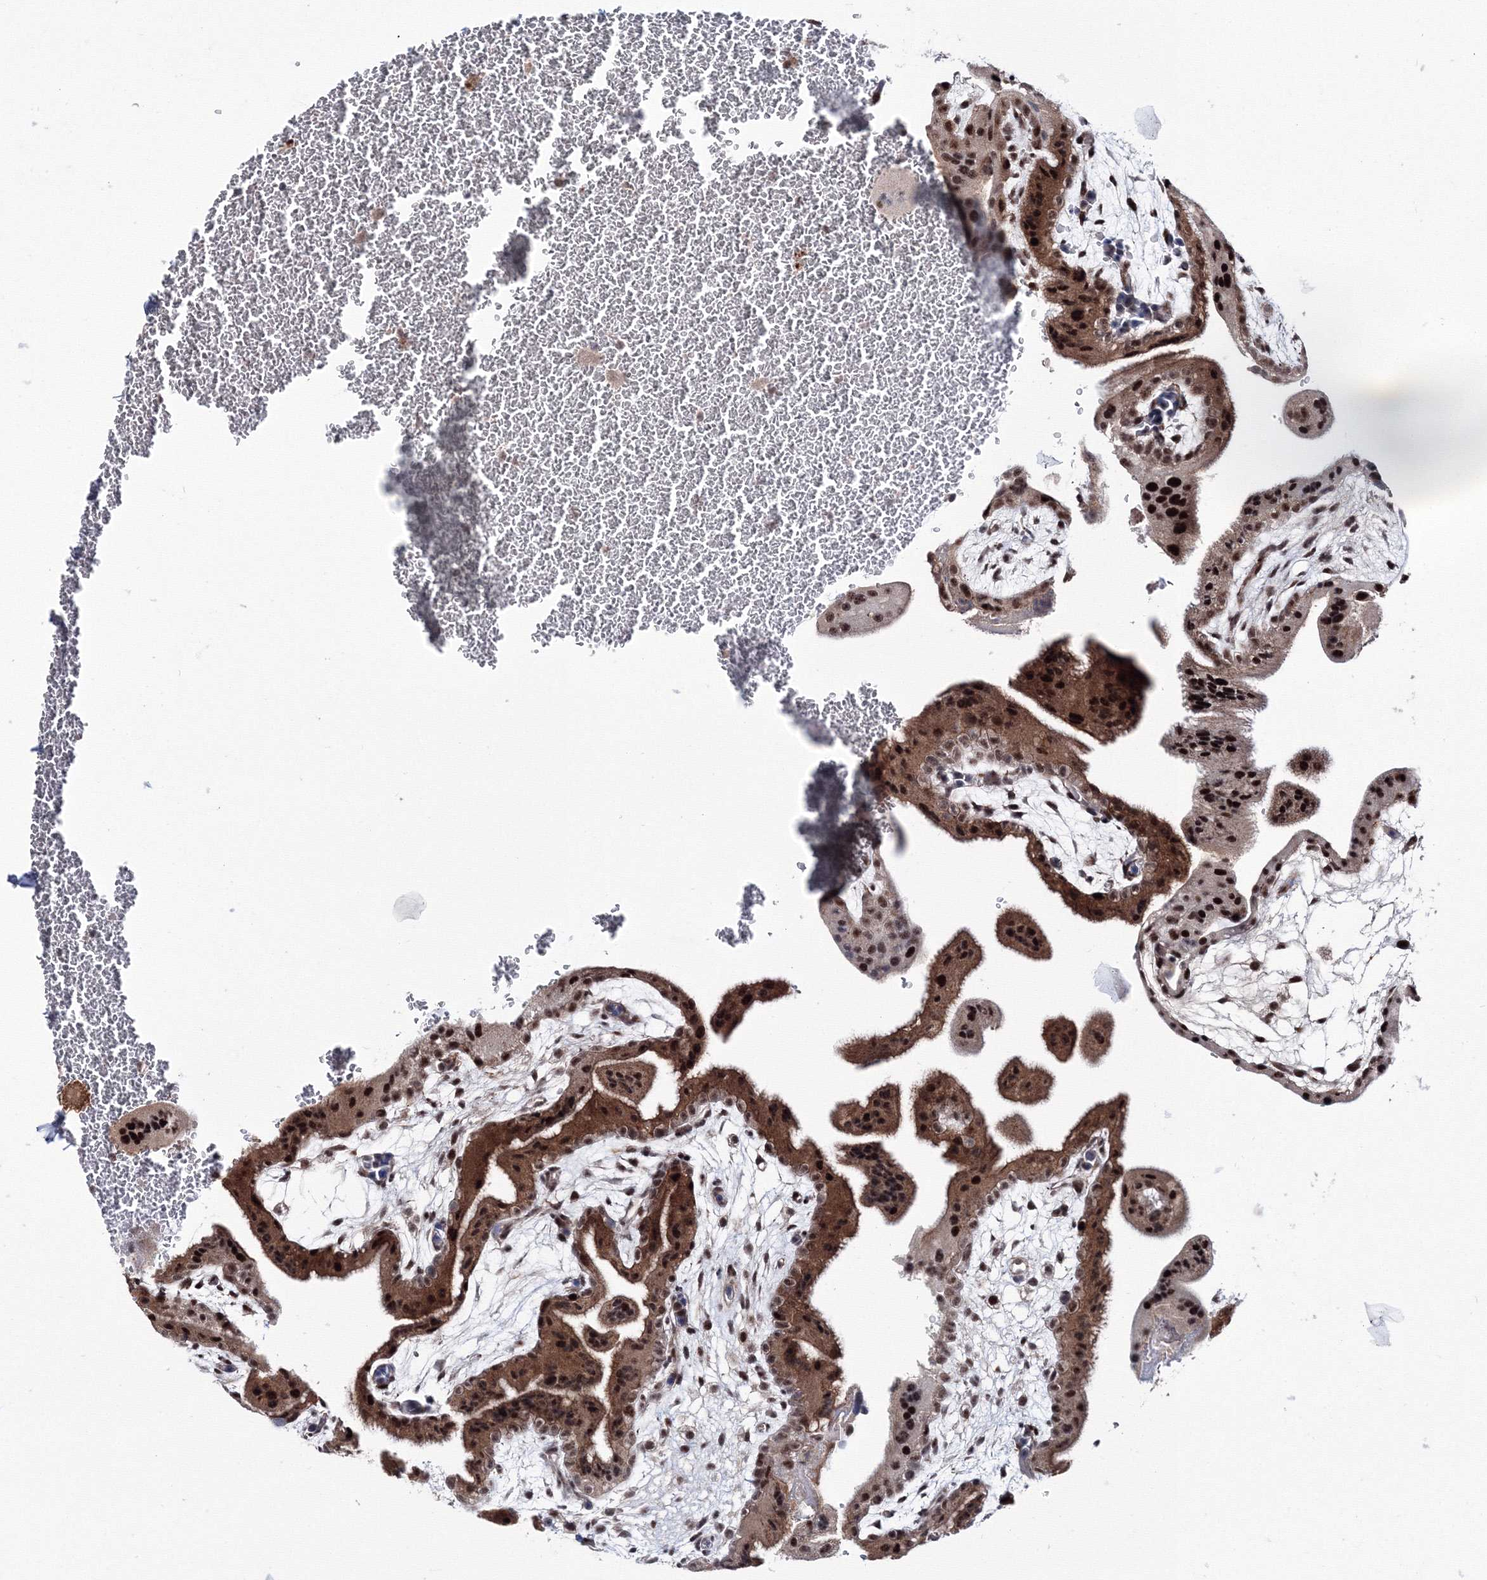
{"staining": {"intensity": "strong", "quantity": ">75%", "location": "cytoplasmic/membranous"}, "tissue": "placenta", "cell_type": "Decidual cells", "image_type": "normal", "snomed": [{"axis": "morphology", "description": "Normal tissue, NOS"}, {"axis": "topography", "description": "Placenta"}], "caption": "A photomicrograph of human placenta stained for a protein displays strong cytoplasmic/membranous brown staining in decidual cells. (DAB IHC with brightfield microscopy, high magnification).", "gene": "TATDN2", "patient": {"sex": "female", "age": 35}}